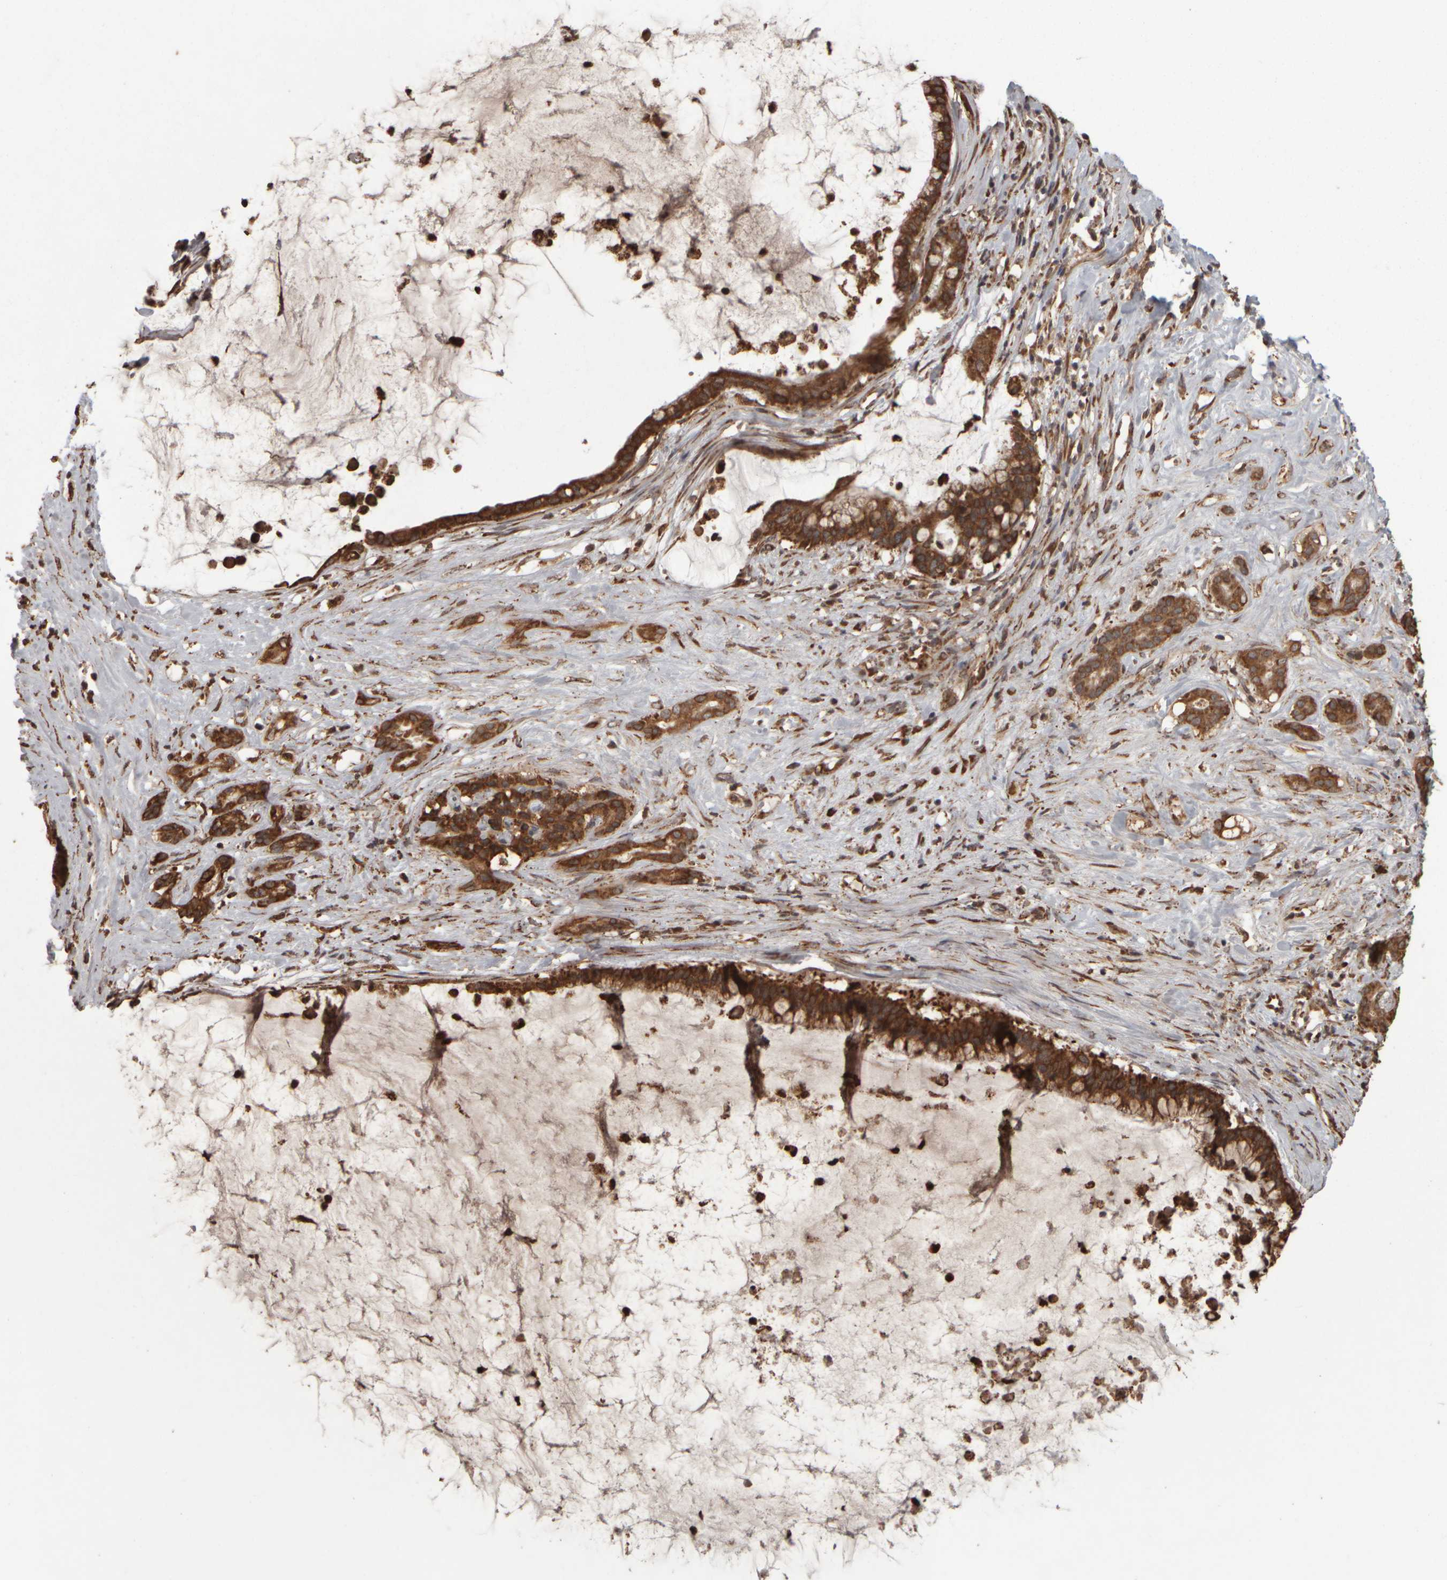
{"staining": {"intensity": "strong", "quantity": ">75%", "location": "cytoplasmic/membranous"}, "tissue": "pancreatic cancer", "cell_type": "Tumor cells", "image_type": "cancer", "snomed": [{"axis": "morphology", "description": "Adenocarcinoma, NOS"}, {"axis": "topography", "description": "Pancreas"}], "caption": "The immunohistochemical stain highlights strong cytoplasmic/membranous staining in tumor cells of pancreatic cancer tissue. Ihc stains the protein of interest in brown and the nuclei are stained blue.", "gene": "AGBL3", "patient": {"sex": "male", "age": 41}}